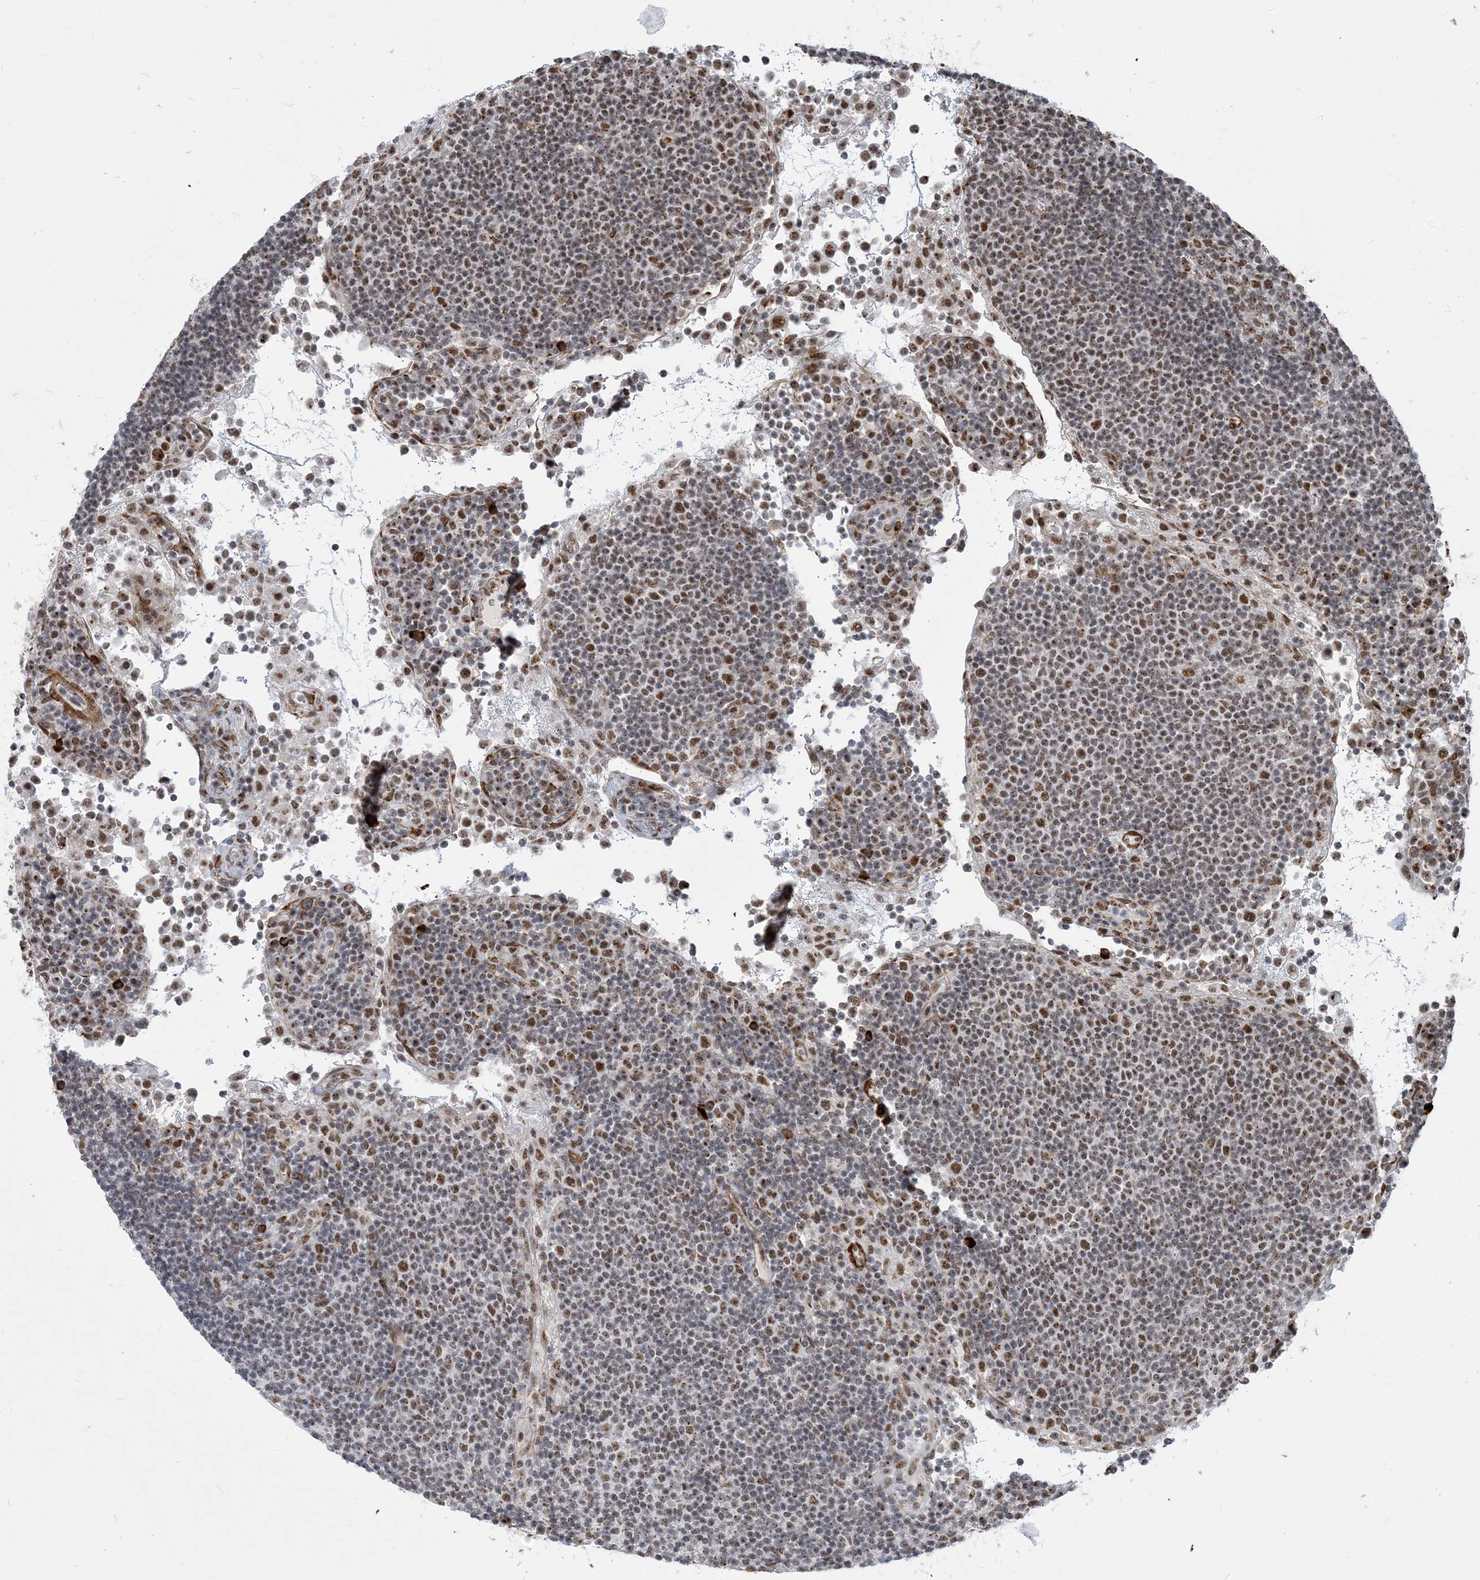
{"staining": {"intensity": "moderate", "quantity": "25%-75%", "location": "nuclear"}, "tissue": "lymph node", "cell_type": "Non-germinal center cells", "image_type": "normal", "snomed": [{"axis": "morphology", "description": "Normal tissue, NOS"}, {"axis": "topography", "description": "Lymph node"}], "caption": "Protein expression analysis of normal human lymph node reveals moderate nuclear positivity in about 25%-75% of non-germinal center cells.", "gene": "PLRG1", "patient": {"sex": "female", "age": 53}}